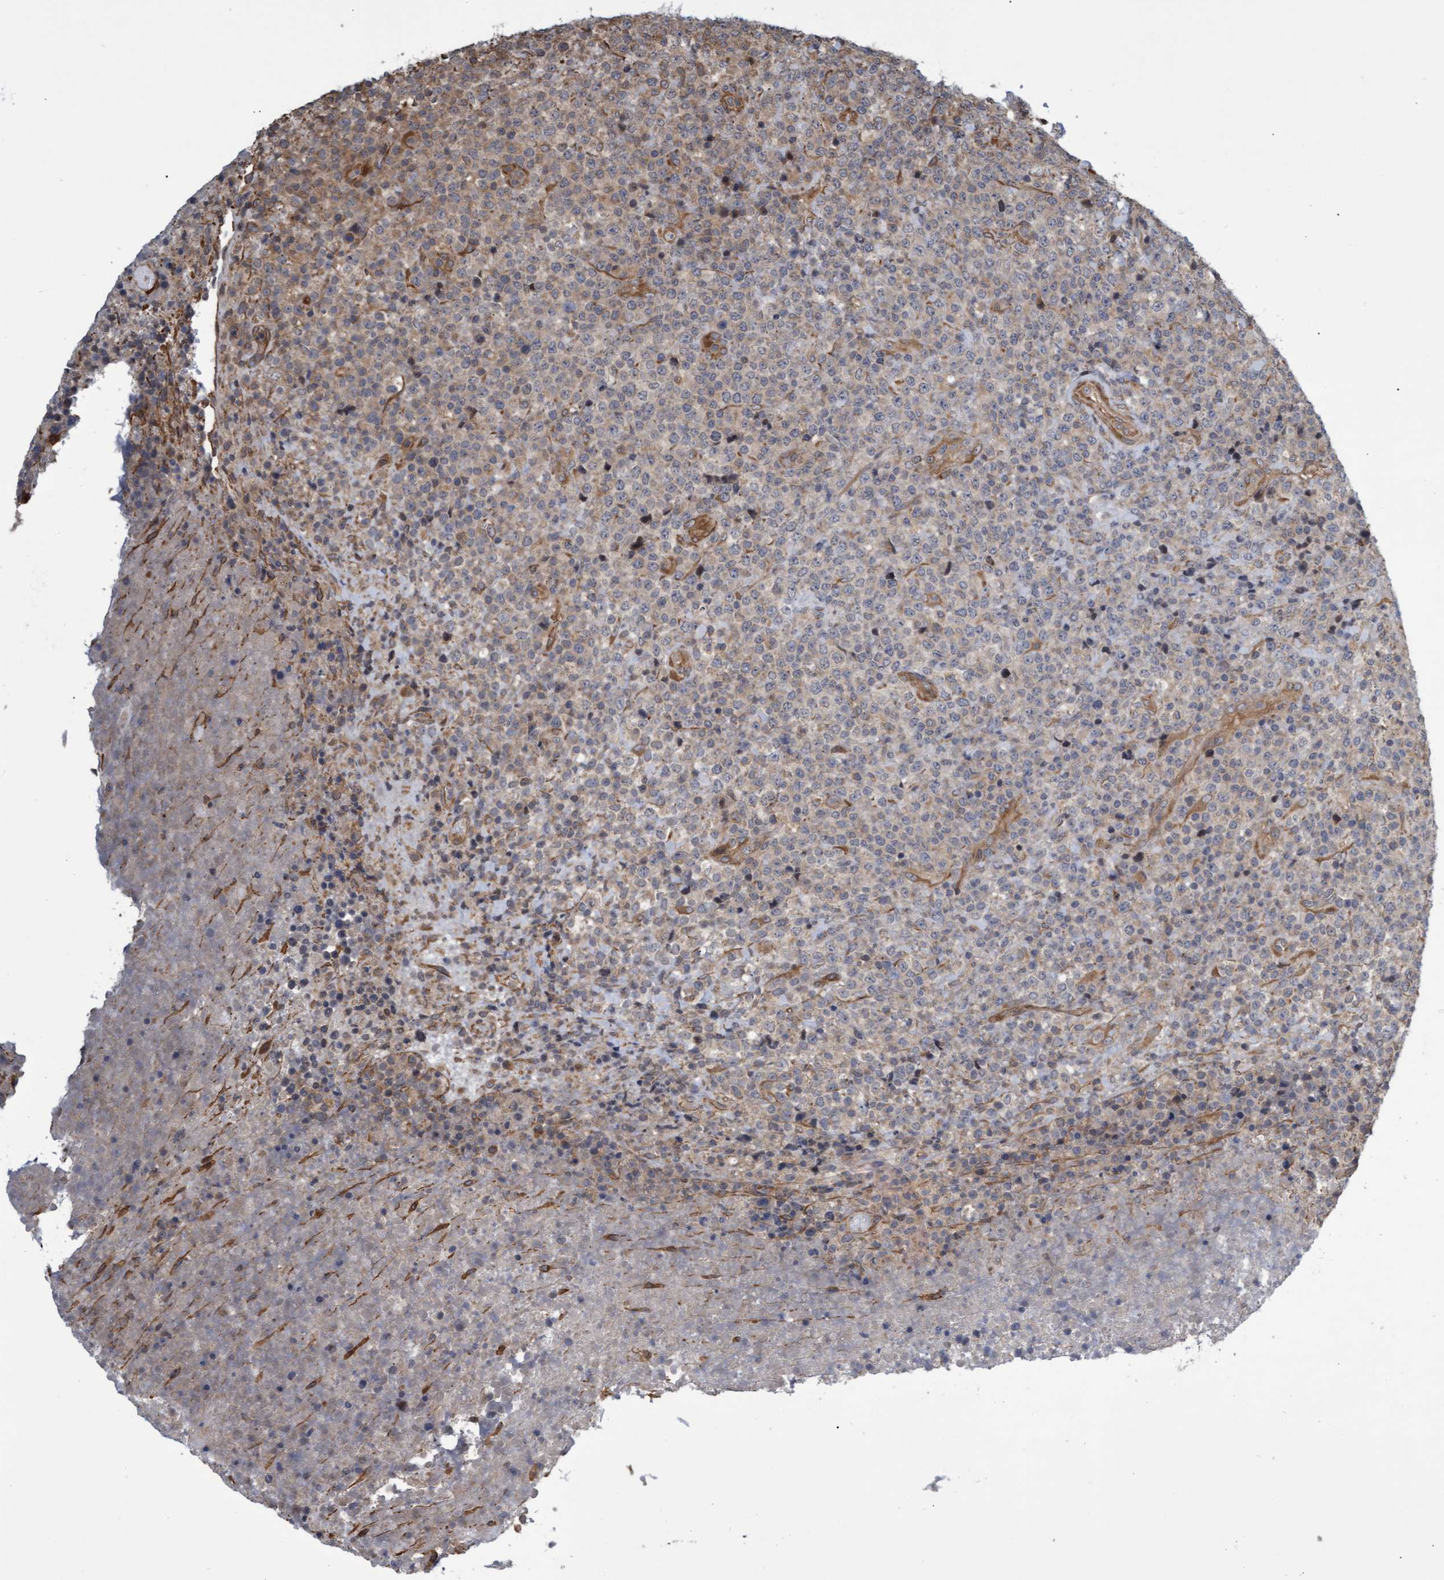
{"staining": {"intensity": "weak", "quantity": "<25%", "location": "cytoplasmic/membranous"}, "tissue": "lymphoma", "cell_type": "Tumor cells", "image_type": "cancer", "snomed": [{"axis": "morphology", "description": "Malignant lymphoma, non-Hodgkin's type, High grade"}, {"axis": "topography", "description": "Lymph node"}], "caption": "DAB immunohistochemical staining of malignant lymphoma, non-Hodgkin's type (high-grade) shows no significant staining in tumor cells.", "gene": "TNFRSF10B", "patient": {"sex": "male", "age": 13}}